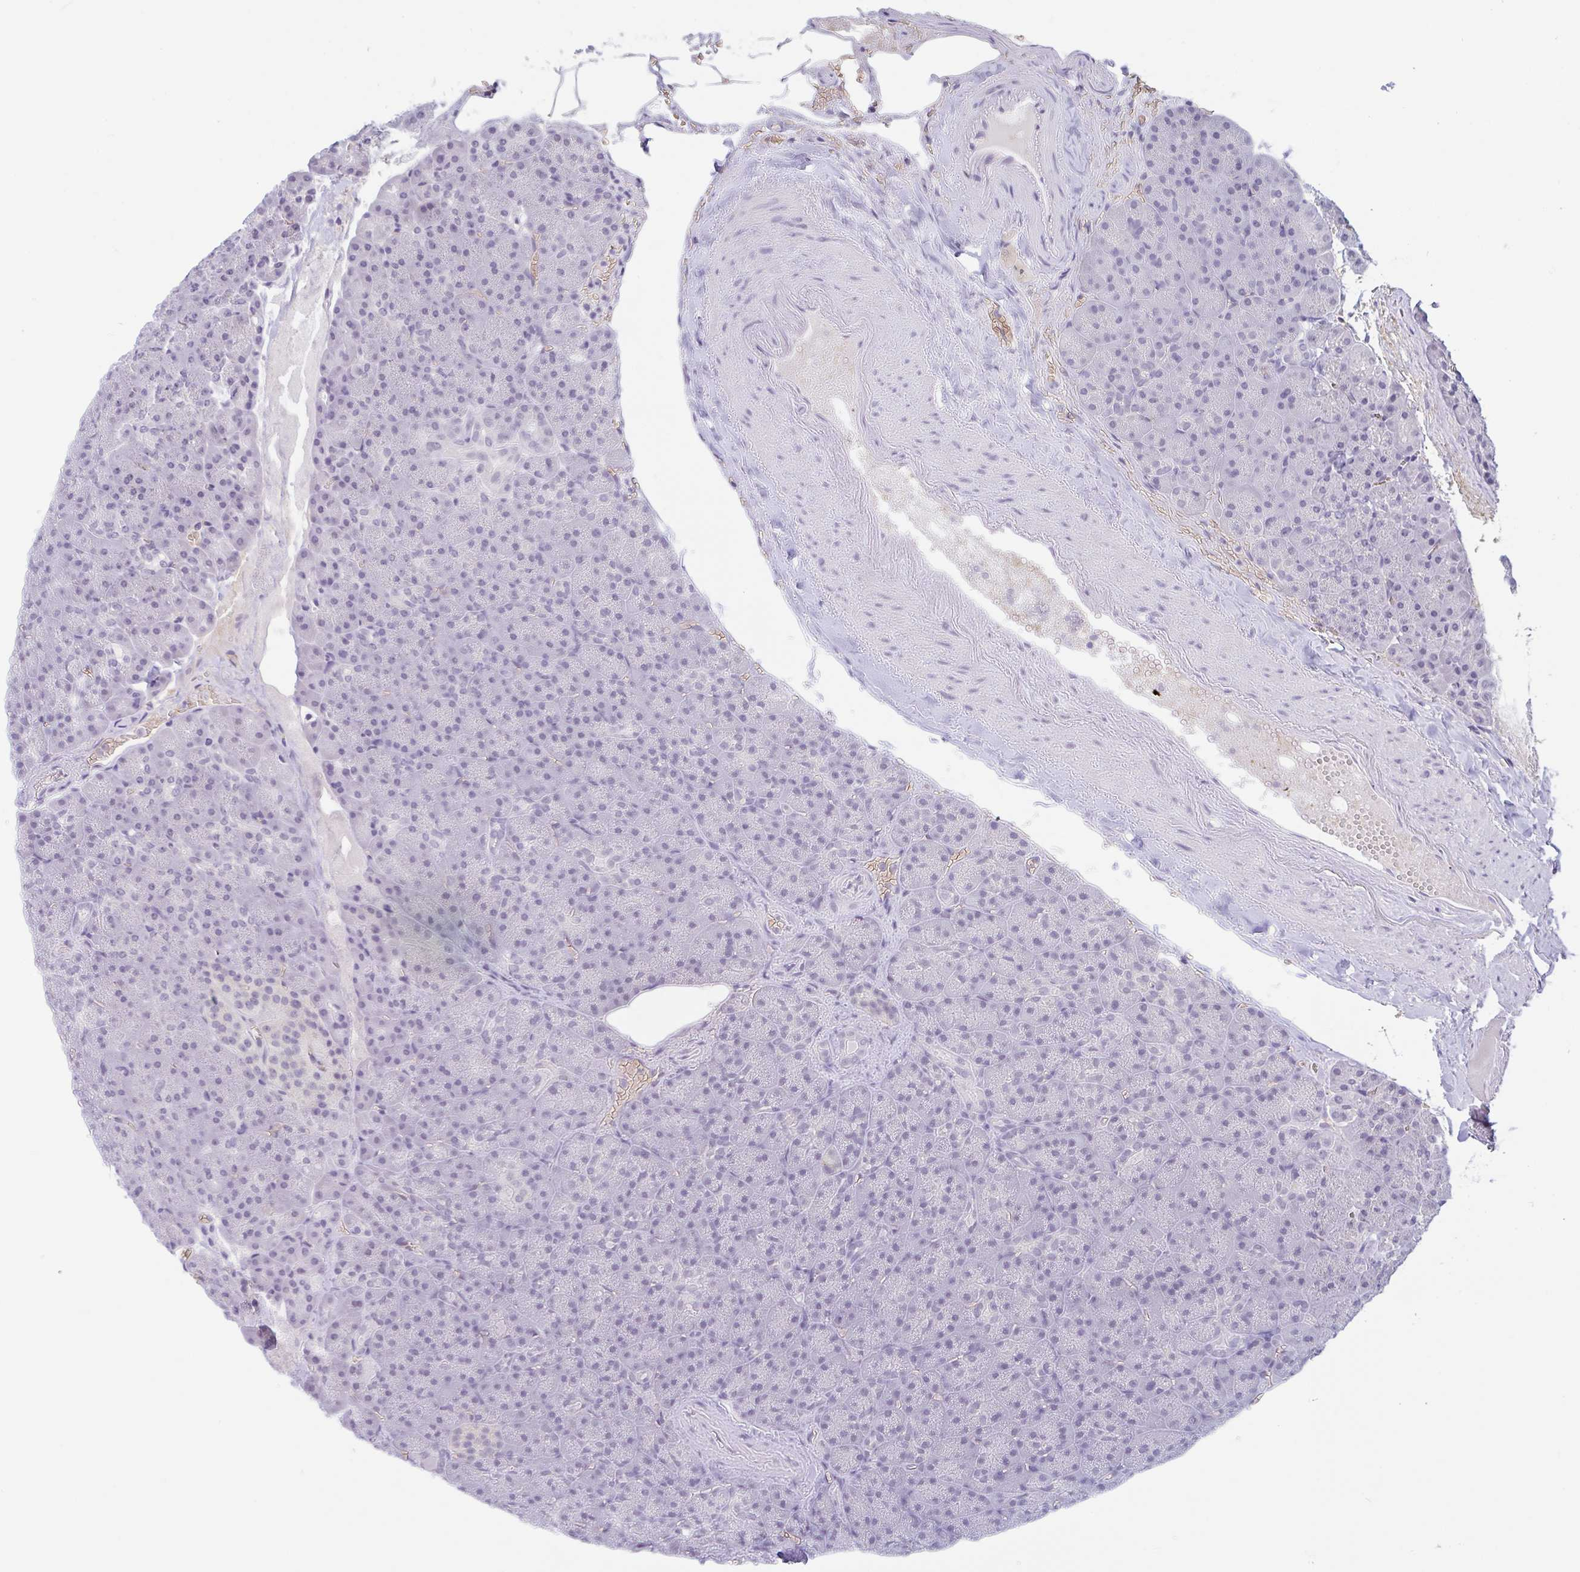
{"staining": {"intensity": "negative", "quantity": "none", "location": "none"}, "tissue": "pancreas", "cell_type": "Exocrine glandular cells", "image_type": "normal", "snomed": [{"axis": "morphology", "description": "Normal tissue, NOS"}, {"axis": "topography", "description": "Pancreas"}], "caption": "Exocrine glandular cells are negative for protein expression in unremarkable human pancreas. (DAB immunohistochemistry (IHC) with hematoxylin counter stain).", "gene": "RHAG", "patient": {"sex": "female", "age": 74}}